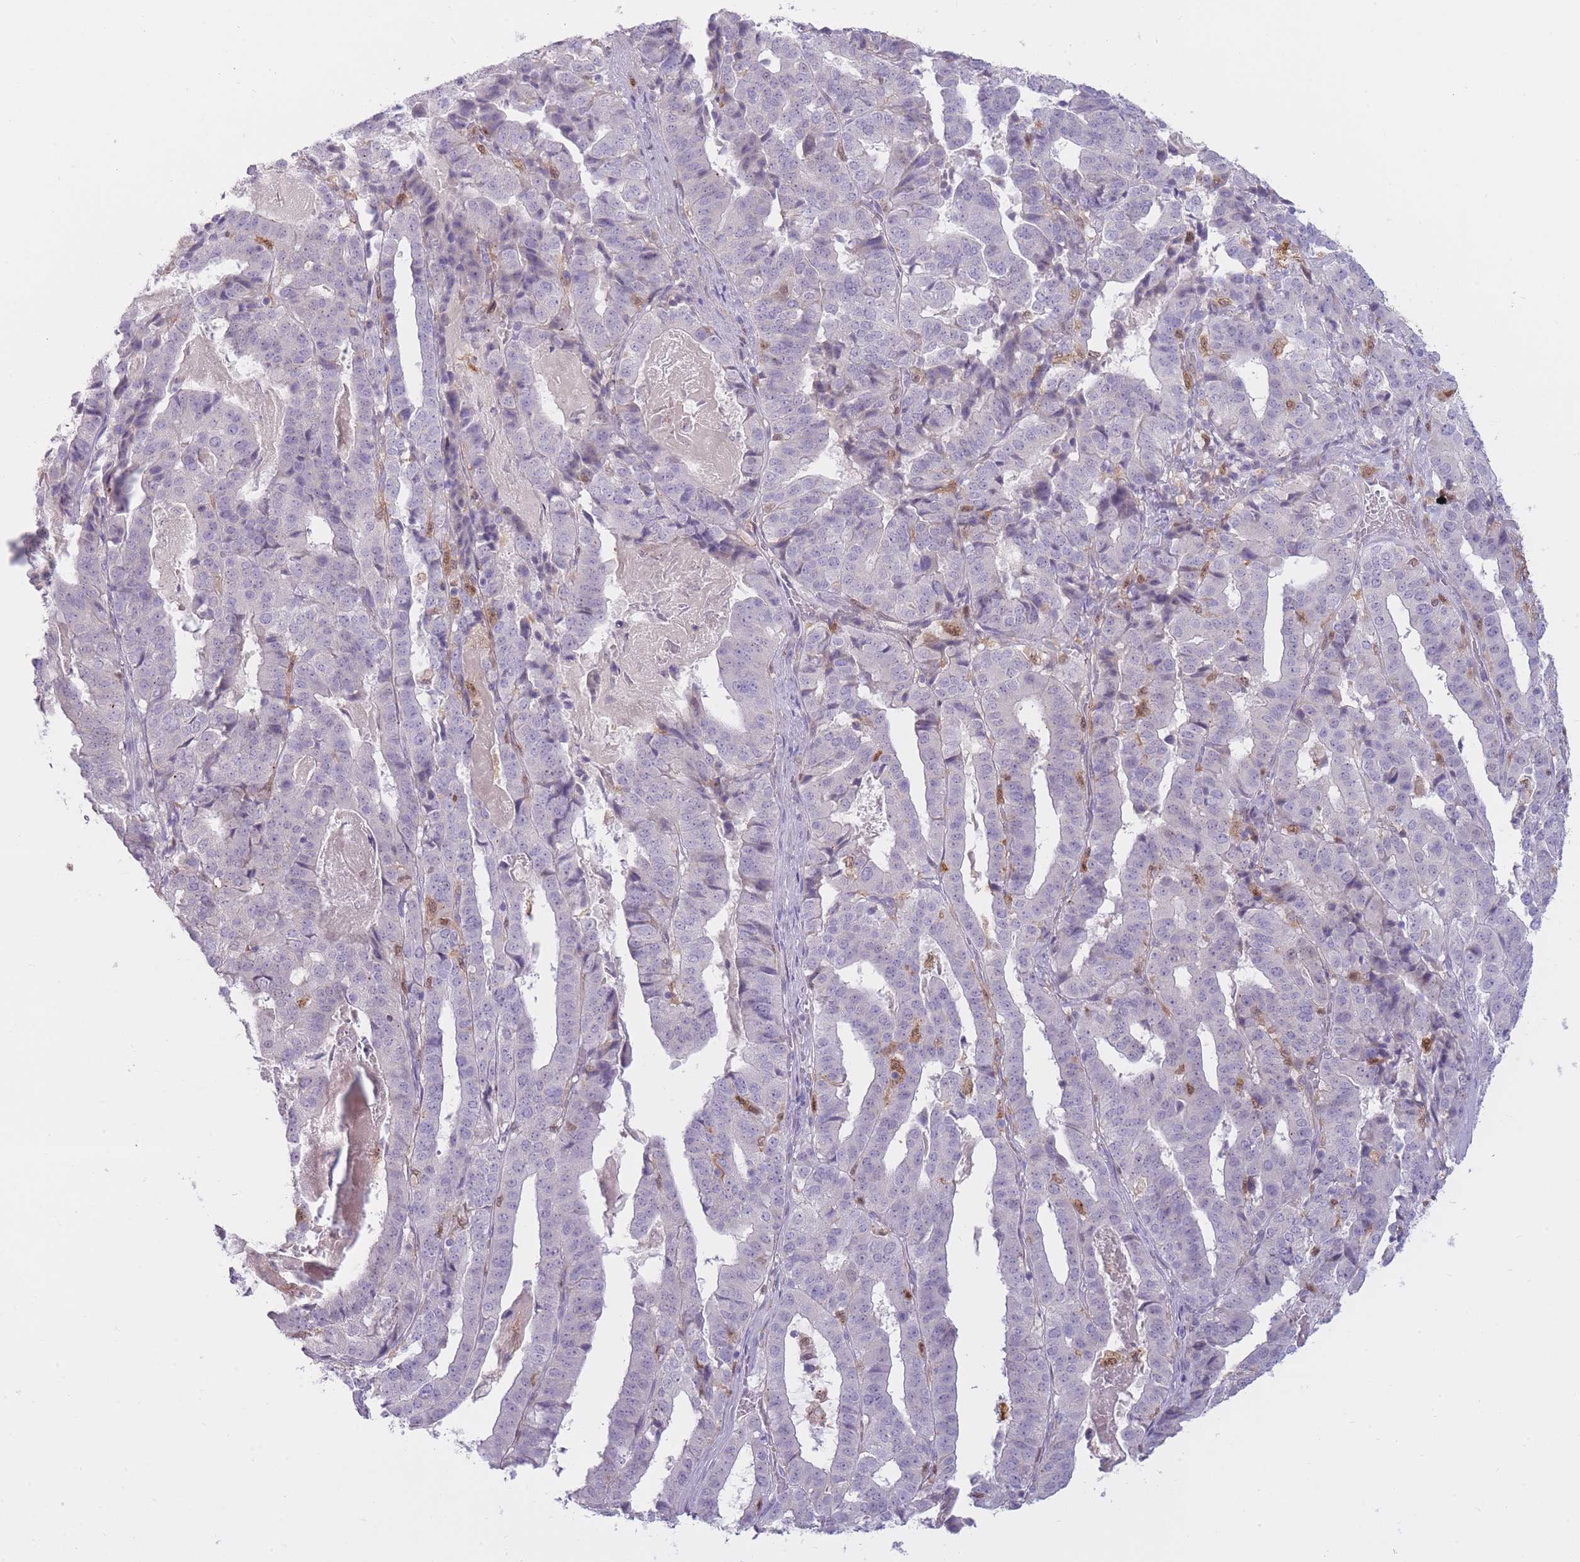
{"staining": {"intensity": "negative", "quantity": "none", "location": "none"}, "tissue": "stomach cancer", "cell_type": "Tumor cells", "image_type": "cancer", "snomed": [{"axis": "morphology", "description": "Adenocarcinoma, NOS"}, {"axis": "topography", "description": "Stomach"}], "caption": "There is no significant staining in tumor cells of stomach cancer (adenocarcinoma).", "gene": "LGALS9", "patient": {"sex": "male", "age": 48}}